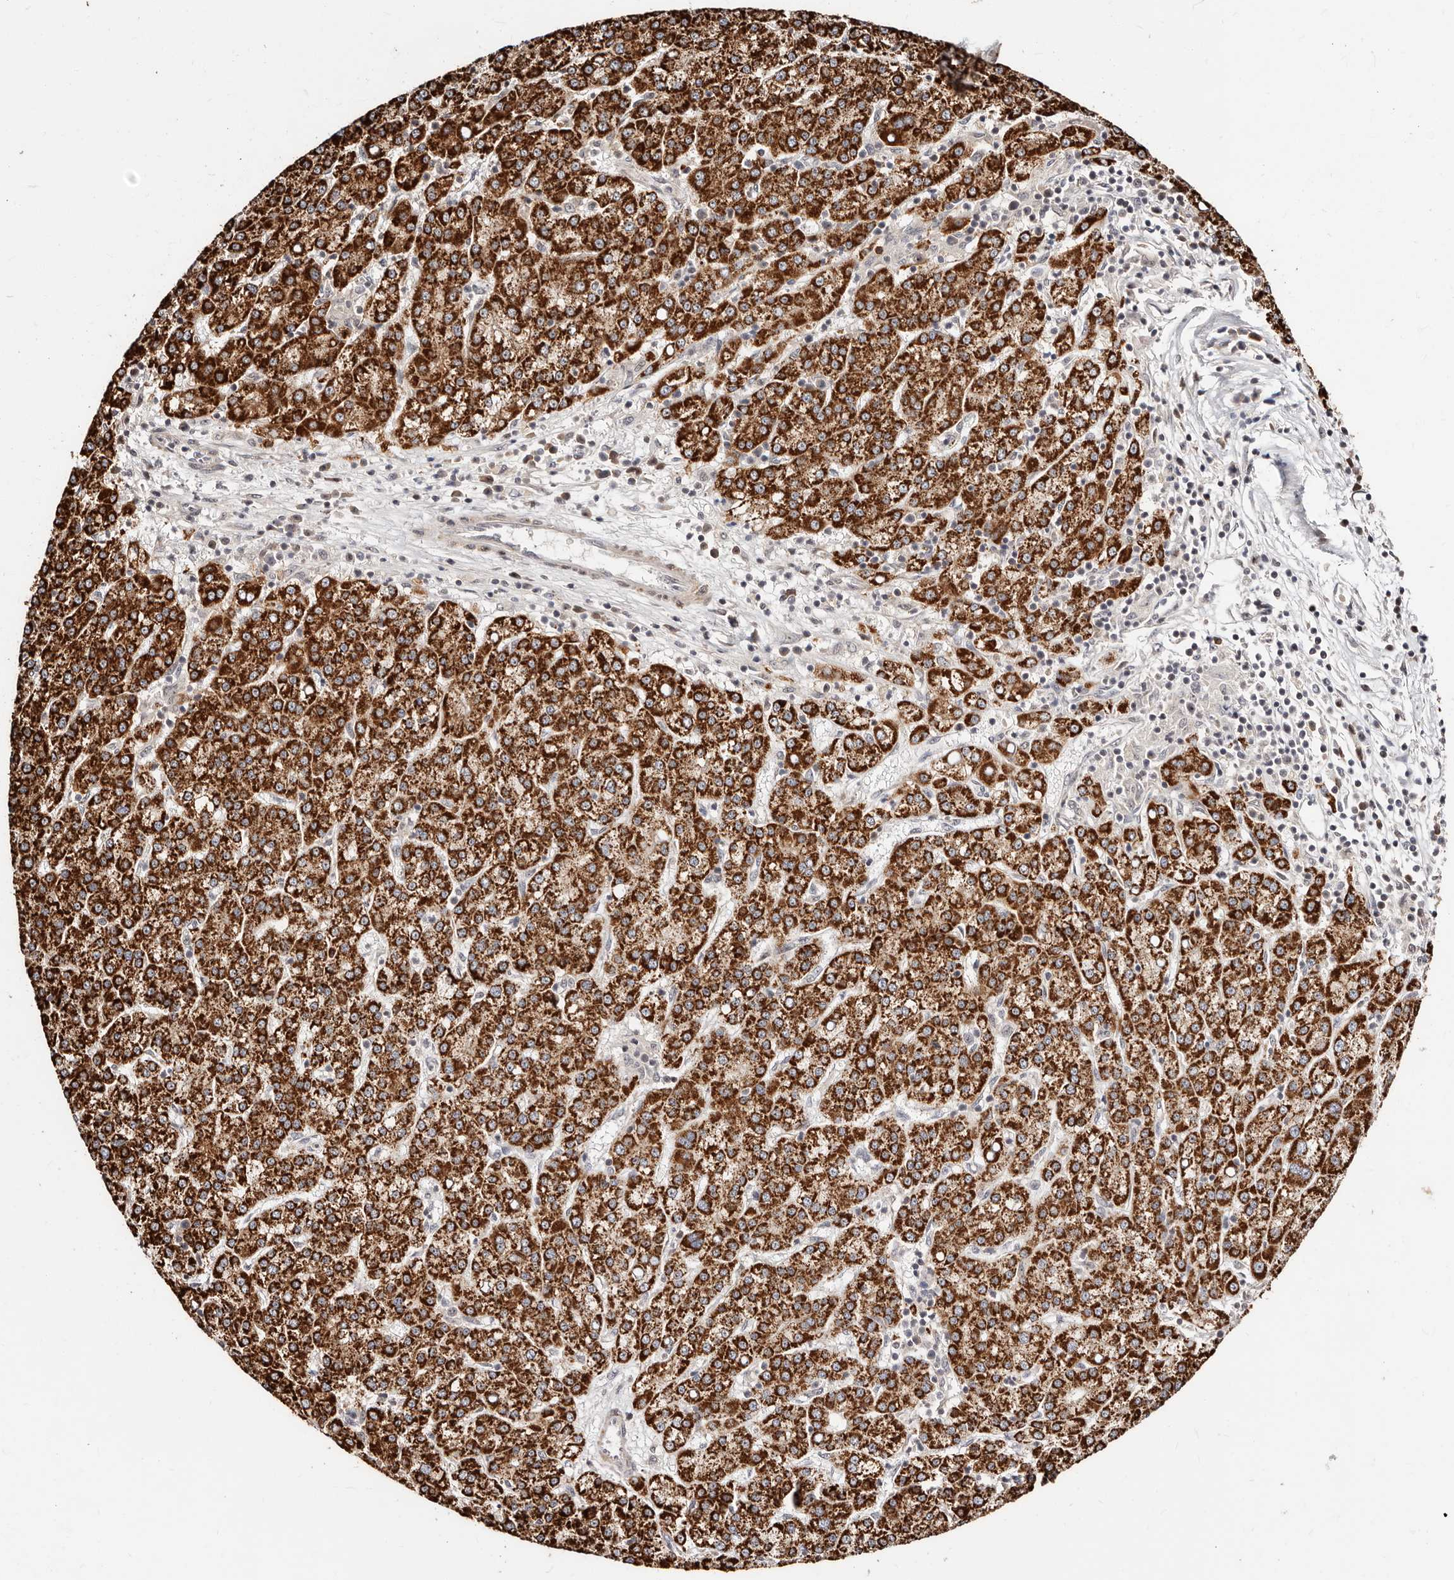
{"staining": {"intensity": "strong", "quantity": ">75%", "location": "cytoplasmic/membranous"}, "tissue": "liver cancer", "cell_type": "Tumor cells", "image_type": "cancer", "snomed": [{"axis": "morphology", "description": "Carcinoma, Hepatocellular, NOS"}, {"axis": "topography", "description": "Liver"}], "caption": "The immunohistochemical stain shows strong cytoplasmic/membranous expression in tumor cells of hepatocellular carcinoma (liver) tissue.", "gene": "APOL6", "patient": {"sex": "female", "age": 58}}